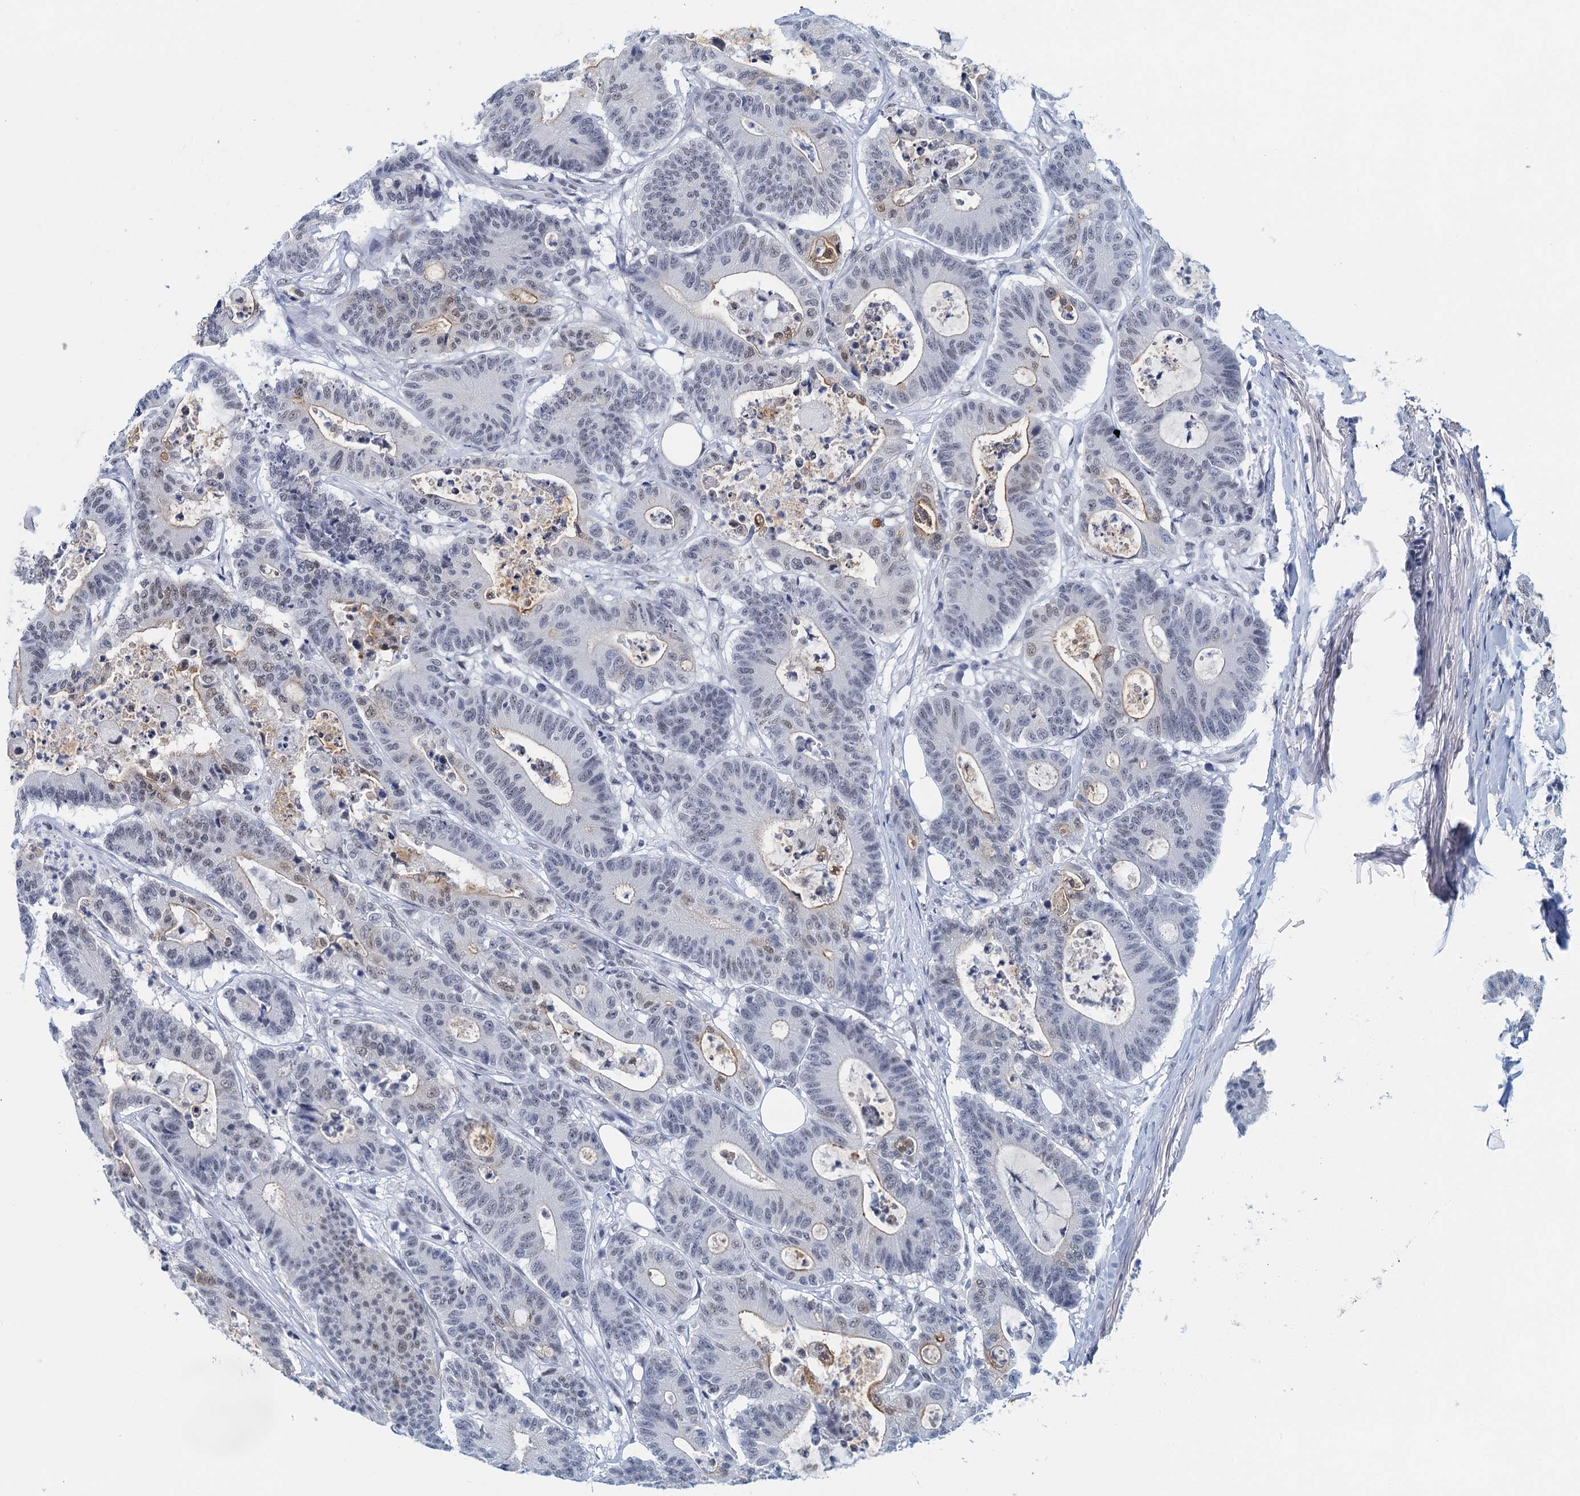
{"staining": {"intensity": "weak", "quantity": "<25%", "location": "cytoplasmic/membranous"}, "tissue": "colorectal cancer", "cell_type": "Tumor cells", "image_type": "cancer", "snomed": [{"axis": "morphology", "description": "Adenocarcinoma, NOS"}, {"axis": "topography", "description": "Colon"}], "caption": "The photomicrograph demonstrates no staining of tumor cells in colorectal adenocarcinoma. The staining was performed using DAB (3,3'-diaminobenzidine) to visualize the protein expression in brown, while the nuclei were stained in blue with hematoxylin (Magnification: 20x).", "gene": "EPS8L1", "patient": {"sex": "female", "age": 84}}